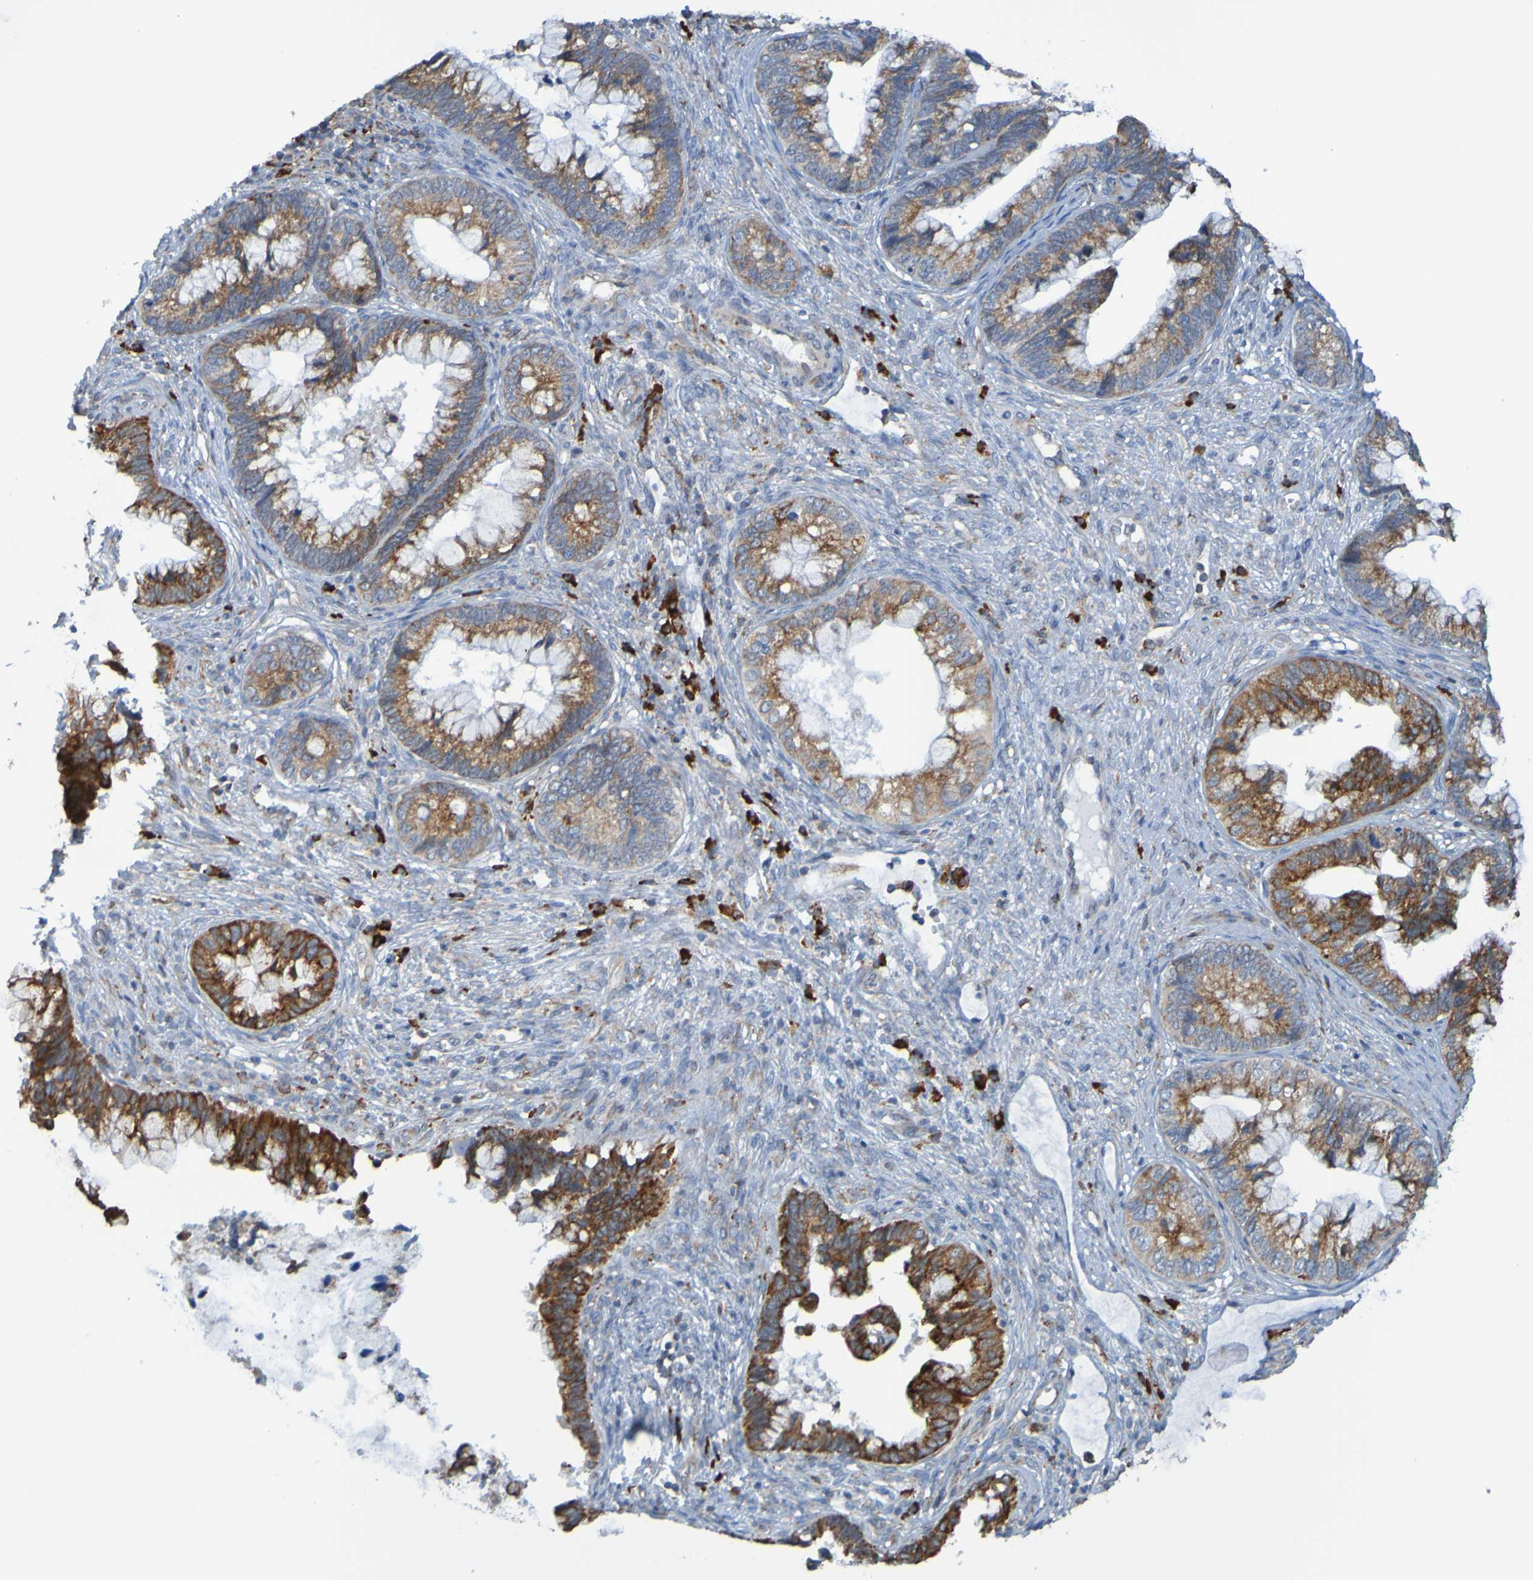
{"staining": {"intensity": "weak", "quantity": "25%-75%", "location": "cytoplasmic/membranous"}, "tissue": "cervical cancer", "cell_type": "Tumor cells", "image_type": "cancer", "snomed": [{"axis": "morphology", "description": "Adenocarcinoma, NOS"}, {"axis": "topography", "description": "Cervix"}], "caption": "Weak cytoplasmic/membranous positivity for a protein is present in about 25%-75% of tumor cells of cervical cancer (adenocarcinoma) using immunohistochemistry (IHC).", "gene": "SSR1", "patient": {"sex": "female", "age": 44}}